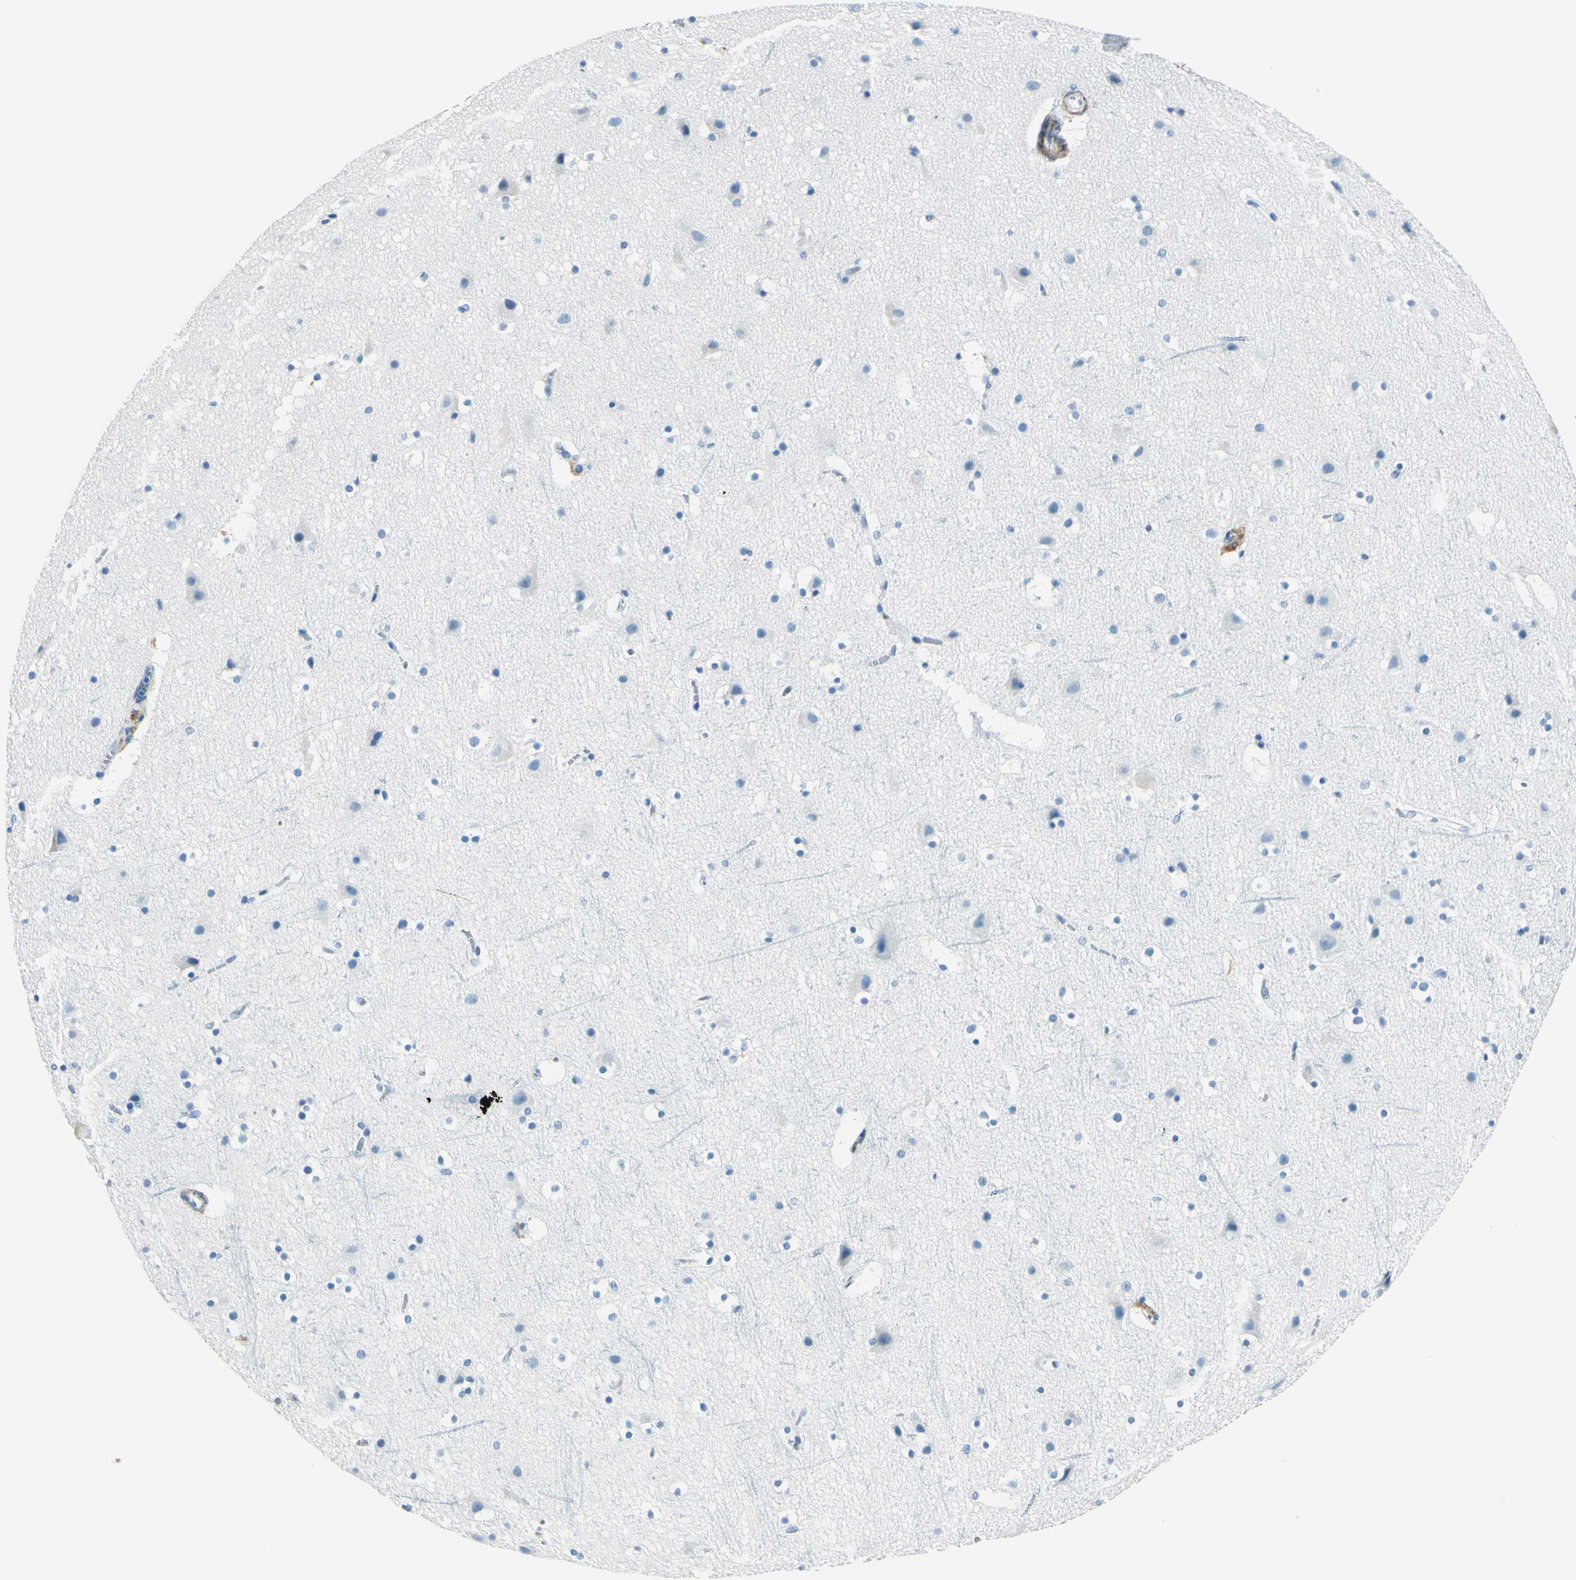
{"staining": {"intensity": "negative", "quantity": "none", "location": "none"}, "tissue": "cerebral cortex", "cell_type": "Endothelial cells", "image_type": "normal", "snomed": [{"axis": "morphology", "description": "Normal tissue, NOS"}, {"axis": "topography", "description": "Cerebral cortex"}], "caption": "DAB immunohistochemical staining of benign human cerebral cortex shows no significant positivity in endothelial cells. (Brightfield microscopy of DAB immunohistochemistry (IHC) at high magnification).", "gene": "CDH15", "patient": {"sex": "male", "age": 45}}